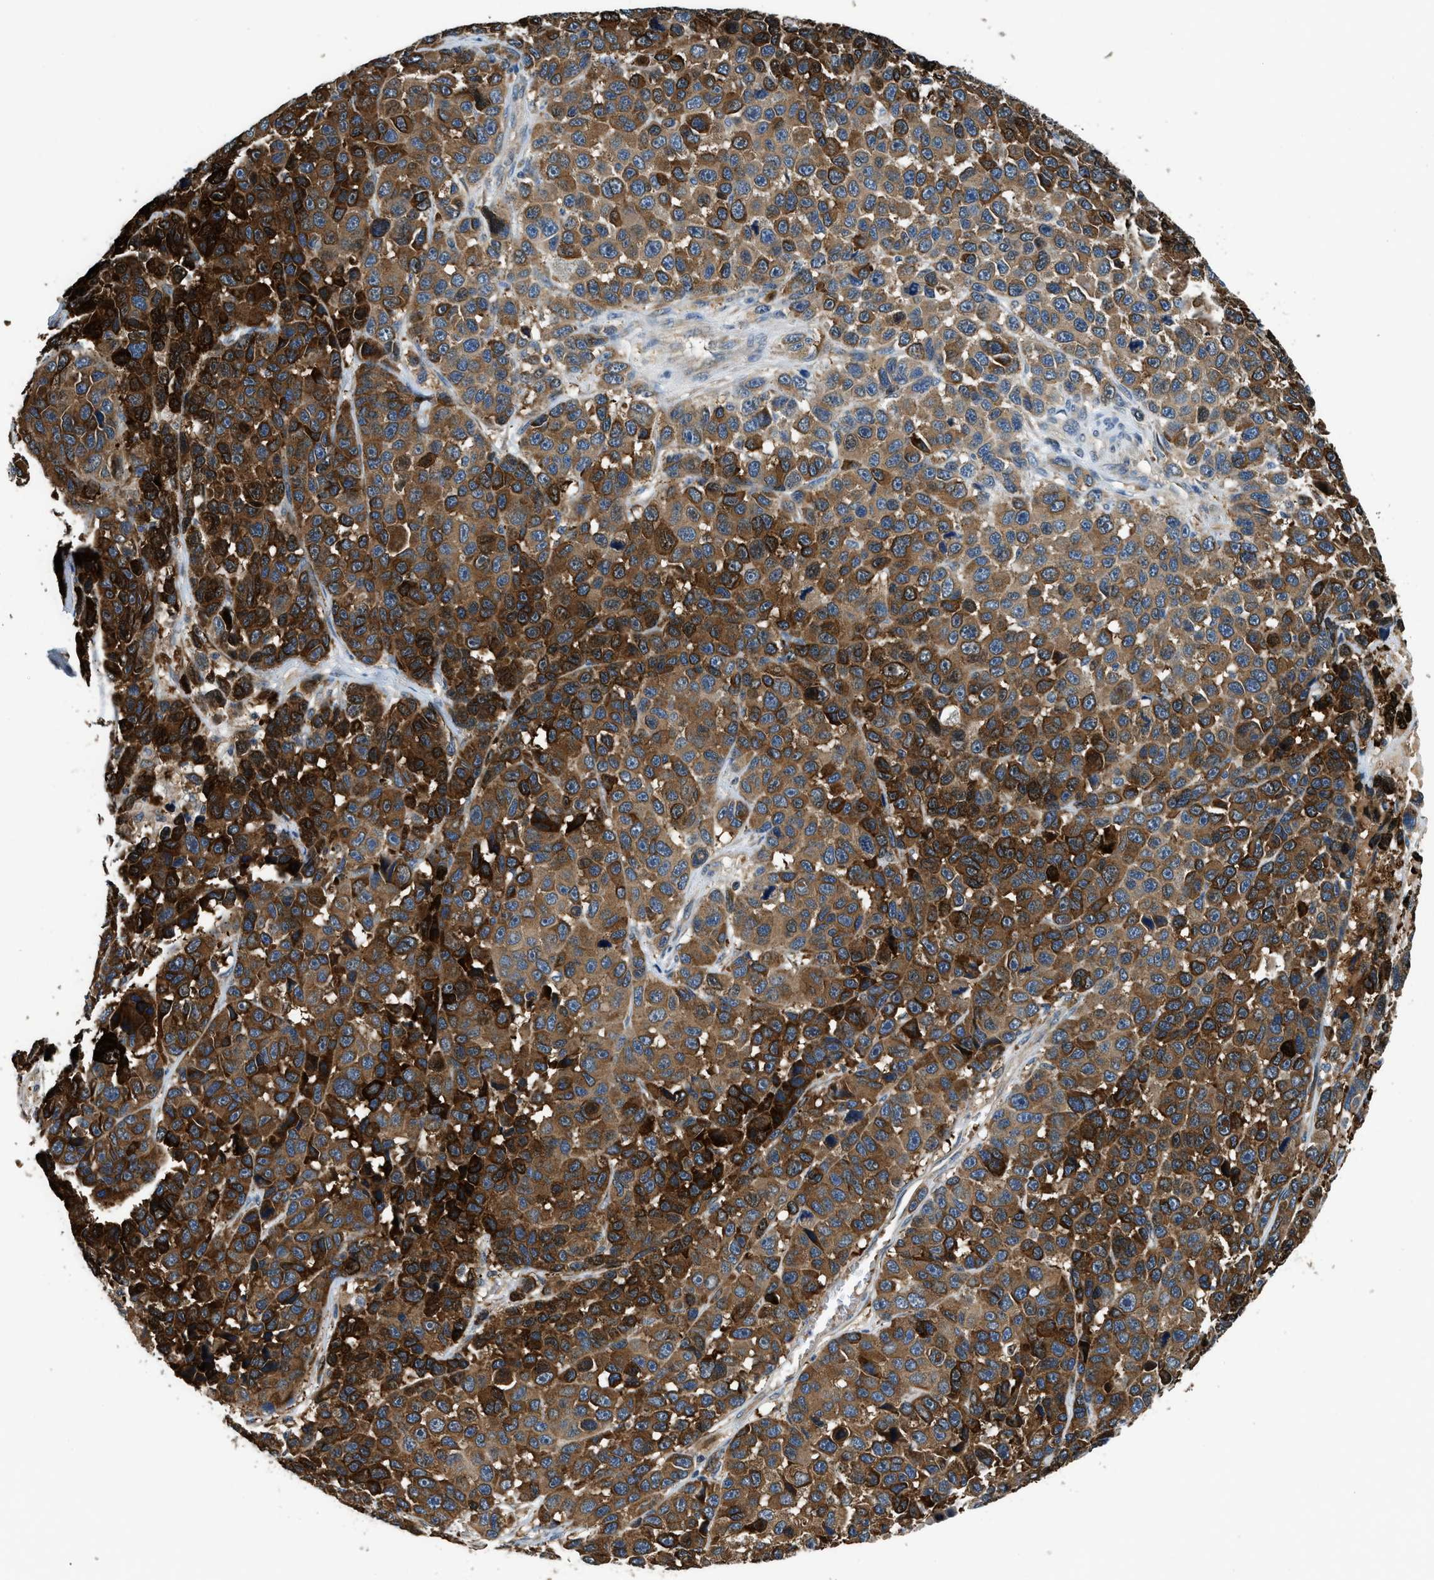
{"staining": {"intensity": "strong", "quantity": ">75%", "location": "cytoplasmic/membranous"}, "tissue": "melanoma", "cell_type": "Tumor cells", "image_type": "cancer", "snomed": [{"axis": "morphology", "description": "Malignant melanoma, NOS"}, {"axis": "topography", "description": "Skin"}], "caption": "A brown stain highlights strong cytoplasmic/membranous staining of a protein in human melanoma tumor cells.", "gene": "IL3RA", "patient": {"sex": "male", "age": 53}}